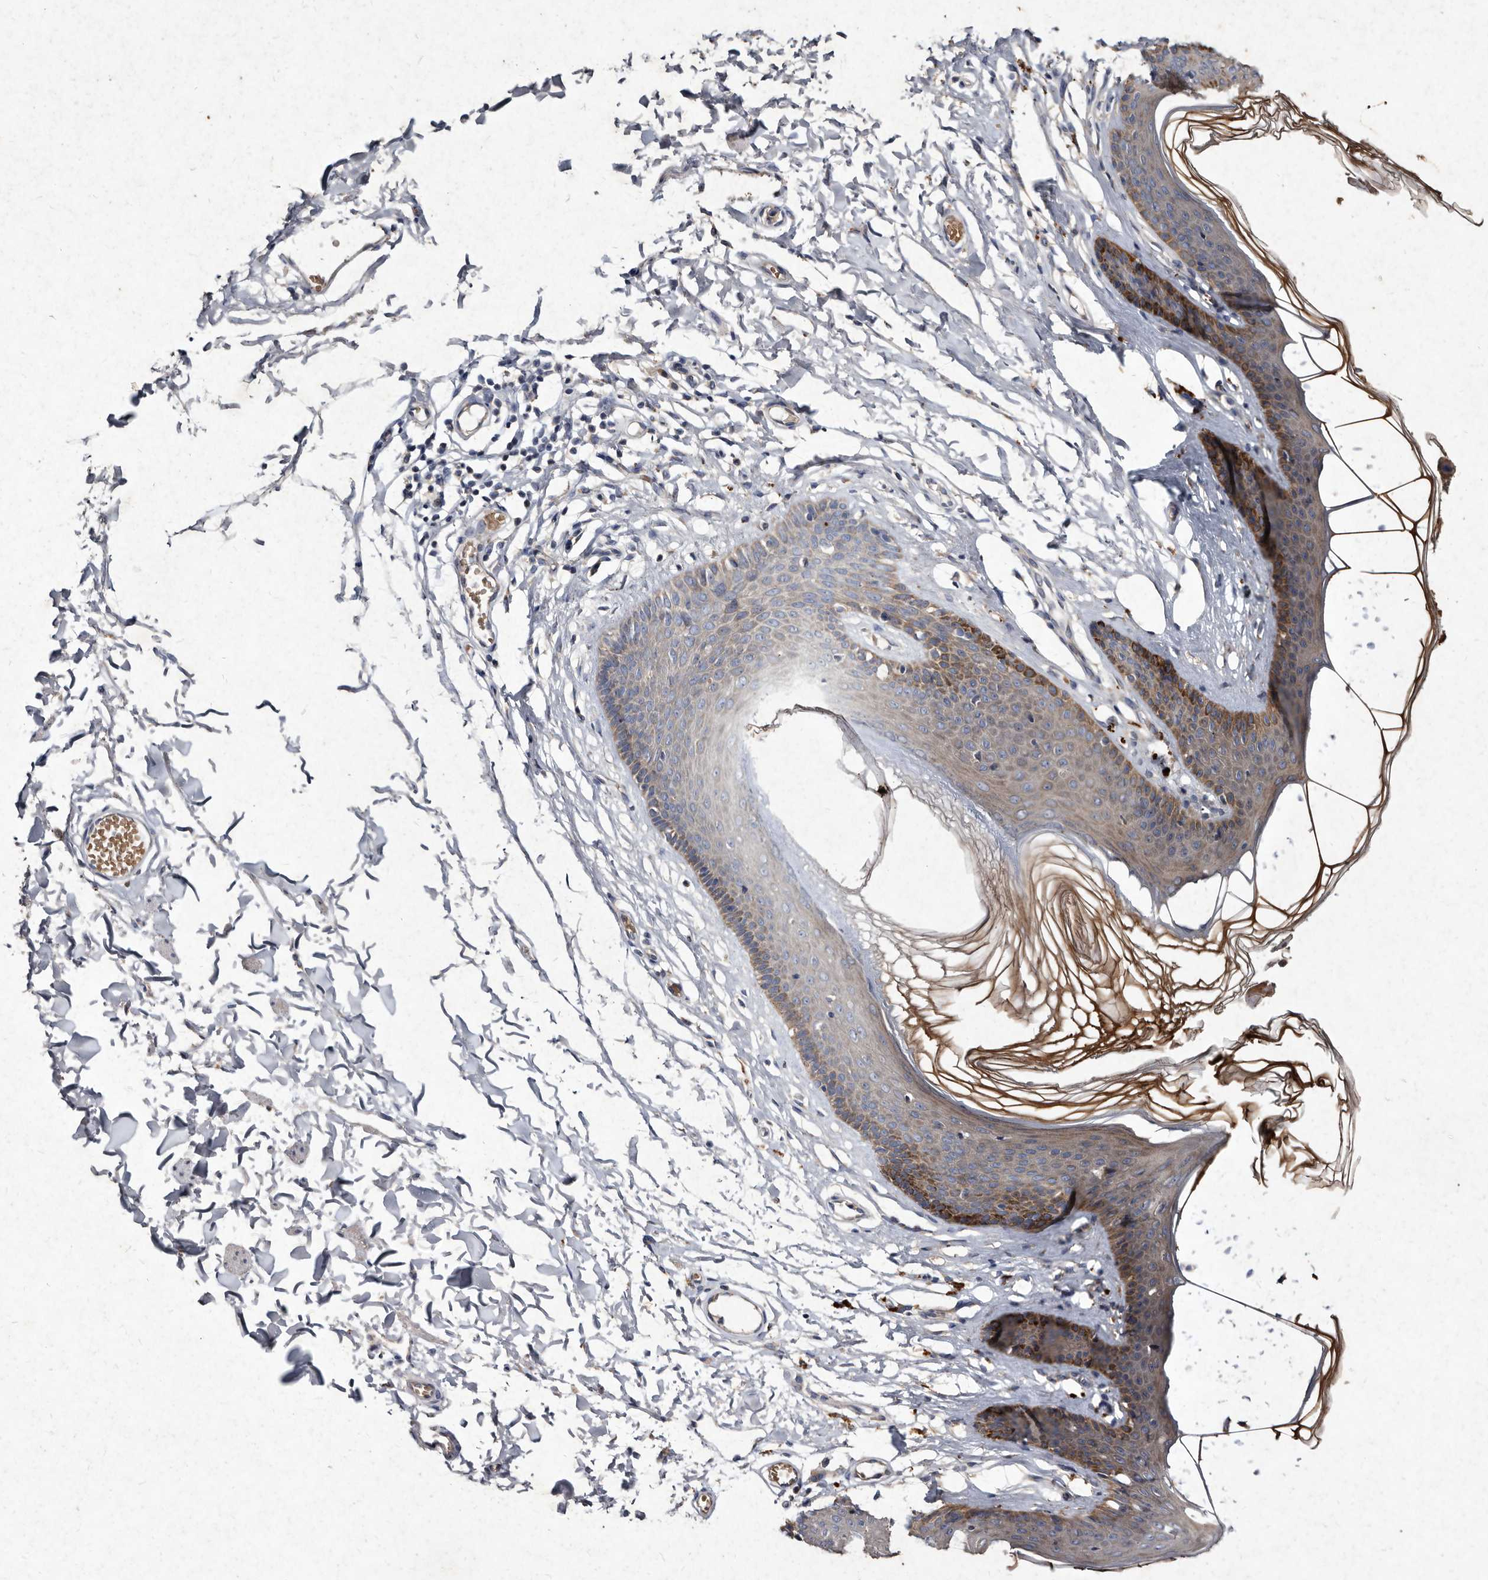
{"staining": {"intensity": "moderate", "quantity": "25%-75%", "location": "cytoplasmic/membranous"}, "tissue": "skin", "cell_type": "Epidermal cells", "image_type": "normal", "snomed": [{"axis": "morphology", "description": "Normal tissue, NOS"}, {"axis": "morphology", "description": "Squamous cell carcinoma, NOS"}, {"axis": "topography", "description": "Vulva"}], "caption": "Immunohistochemistry staining of benign skin, which shows medium levels of moderate cytoplasmic/membranous expression in about 25%-75% of epidermal cells indicating moderate cytoplasmic/membranous protein positivity. The staining was performed using DAB (3,3'-diaminobenzidine) (brown) for protein detection and nuclei were counterstained in hematoxylin (blue).", "gene": "YPEL1", "patient": {"sex": "female", "age": 85}}